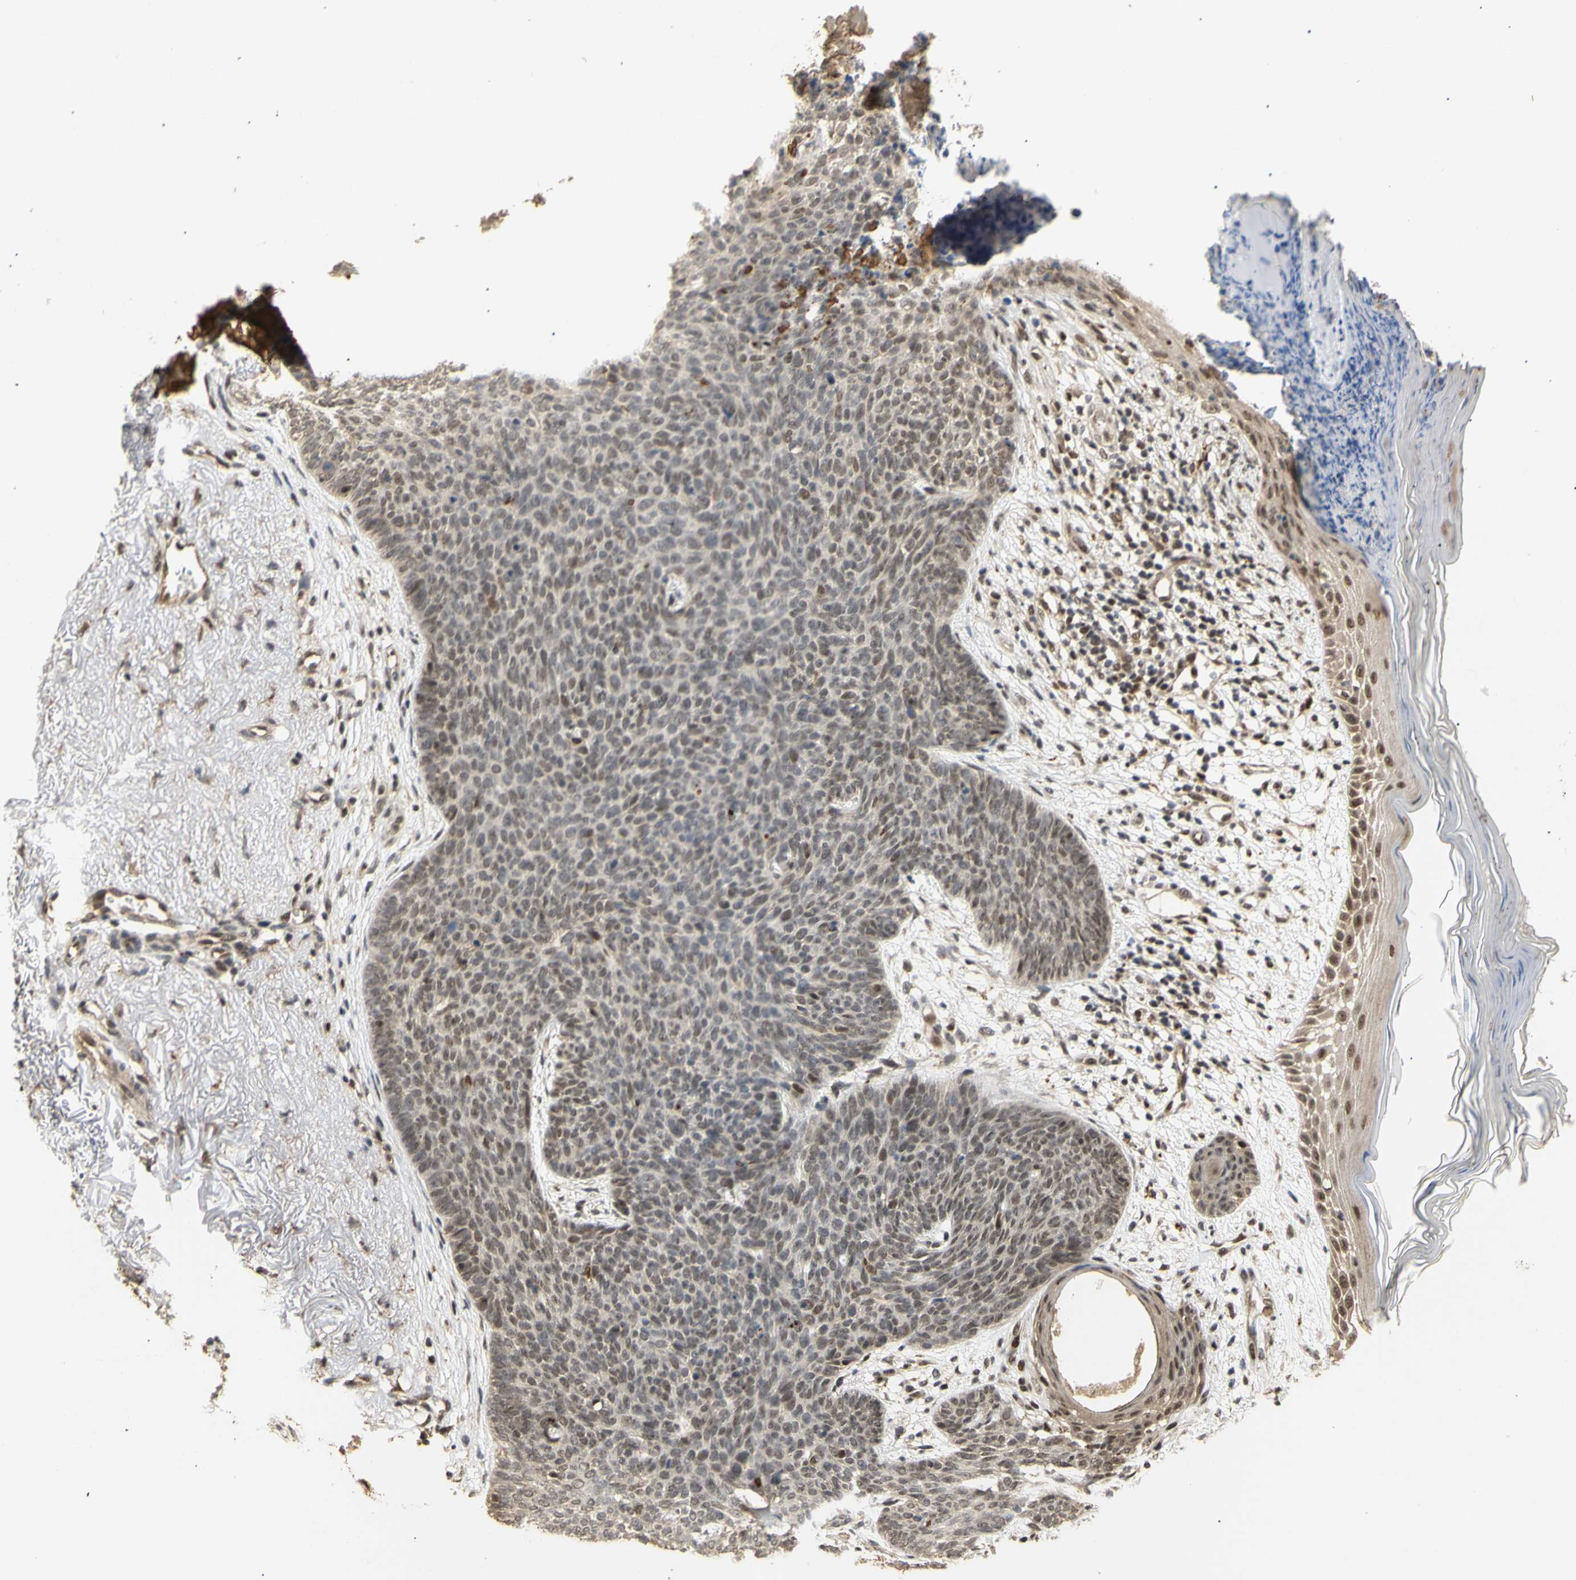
{"staining": {"intensity": "weak", "quantity": ">75%", "location": "nuclear"}, "tissue": "skin cancer", "cell_type": "Tumor cells", "image_type": "cancer", "snomed": [{"axis": "morphology", "description": "Normal tissue, NOS"}, {"axis": "morphology", "description": "Basal cell carcinoma"}, {"axis": "topography", "description": "Skin"}], "caption": "Human basal cell carcinoma (skin) stained with a protein marker reveals weak staining in tumor cells.", "gene": "GTF2E2", "patient": {"sex": "female", "age": 70}}